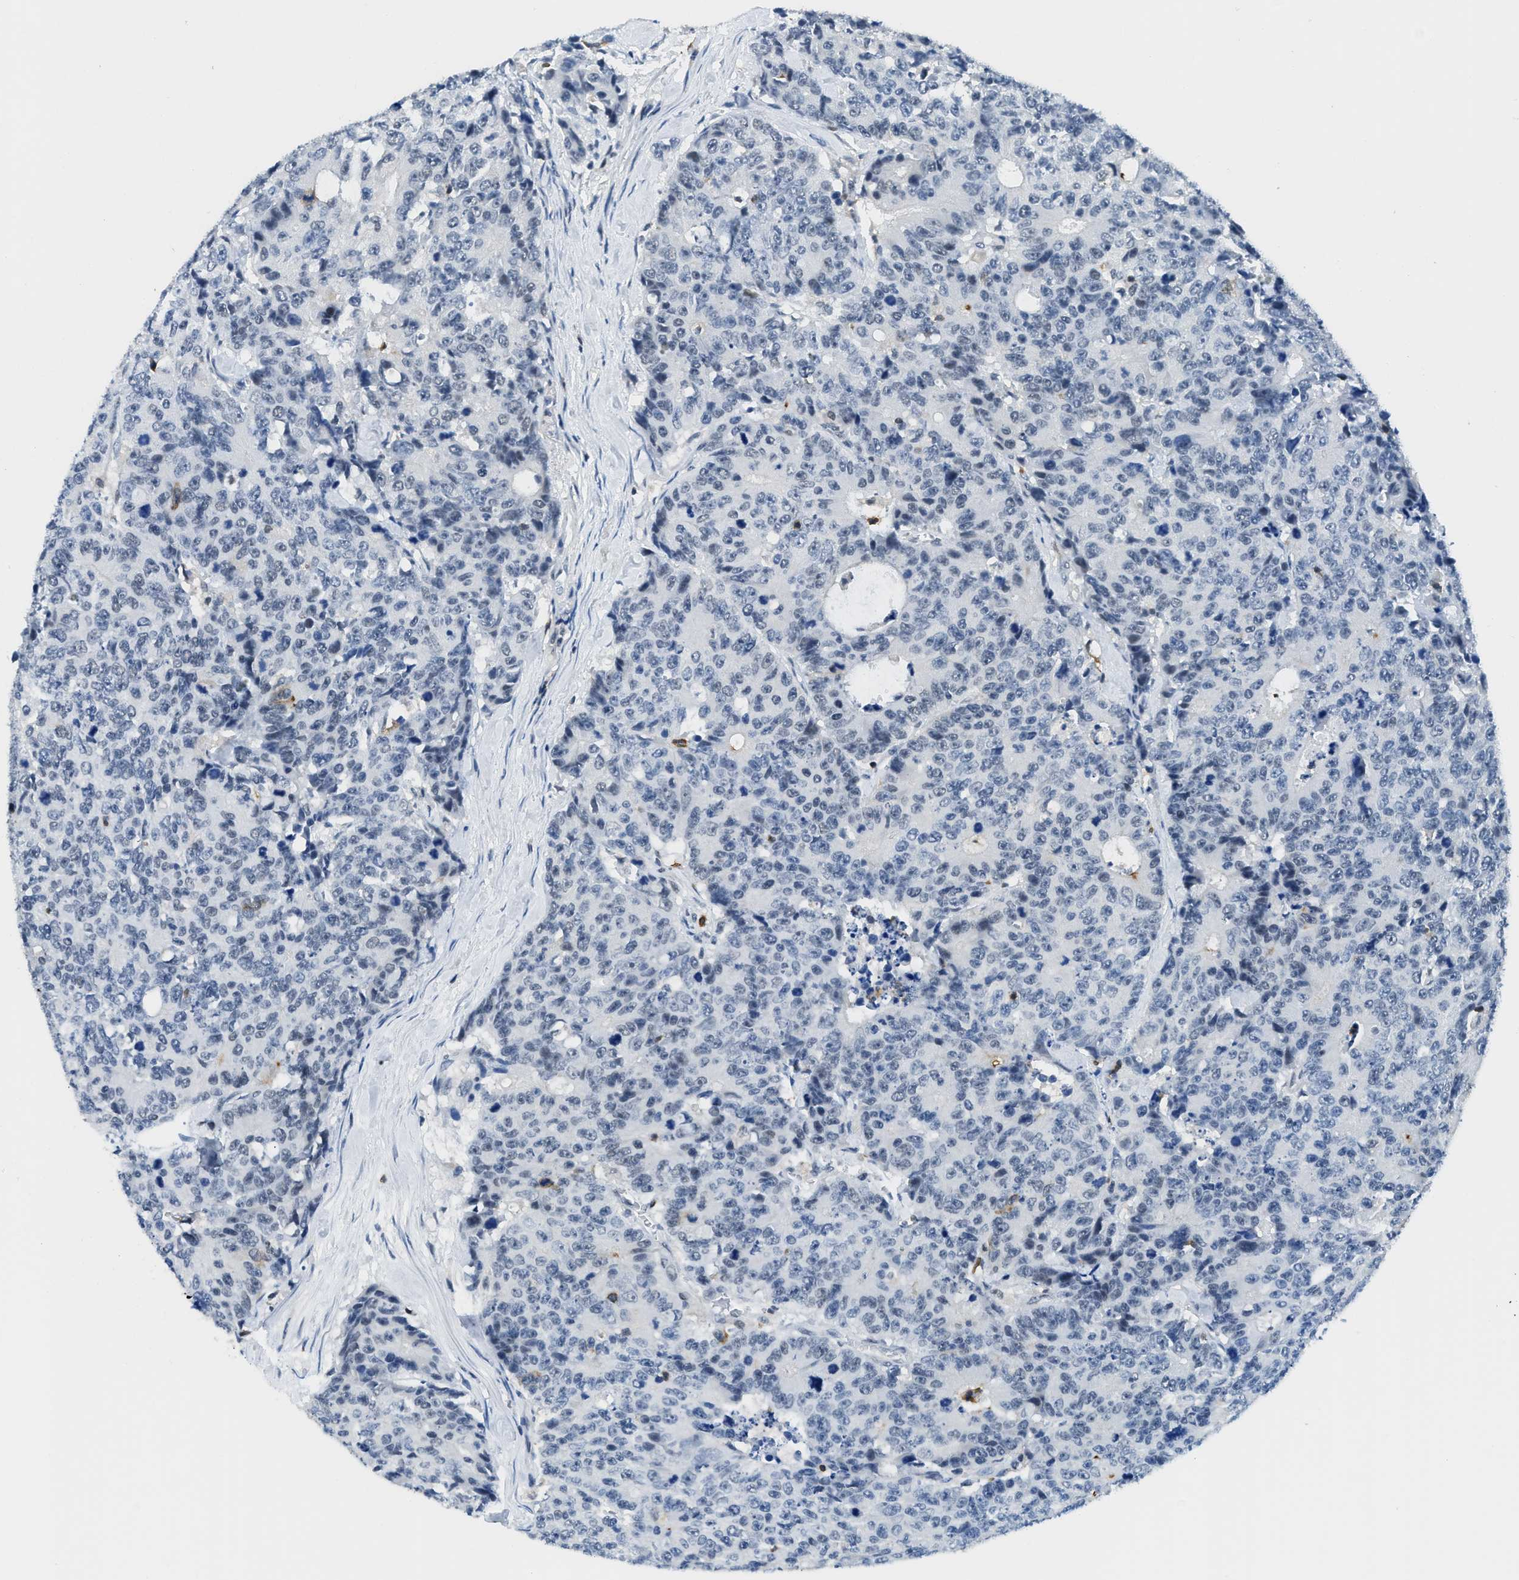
{"staining": {"intensity": "negative", "quantity": "none", "location": "none"}, "tissue": "colorectal cancer", "cell_type": "Tumor cells", "image_type": "cancer", "snomed": [{"axis": "morphology", "description": "Adenocarcinoma, NOS"}, {"axis": "topography", "description": "Colon"}], "caption": "This is a image of immunohistochemistry (IHC) staining of colorectal cancer (adenocarcinoma), which shows no positivity in tumor cells.", "gene": "FAM151A", "patient": {"sex": "female", "age": 86}}